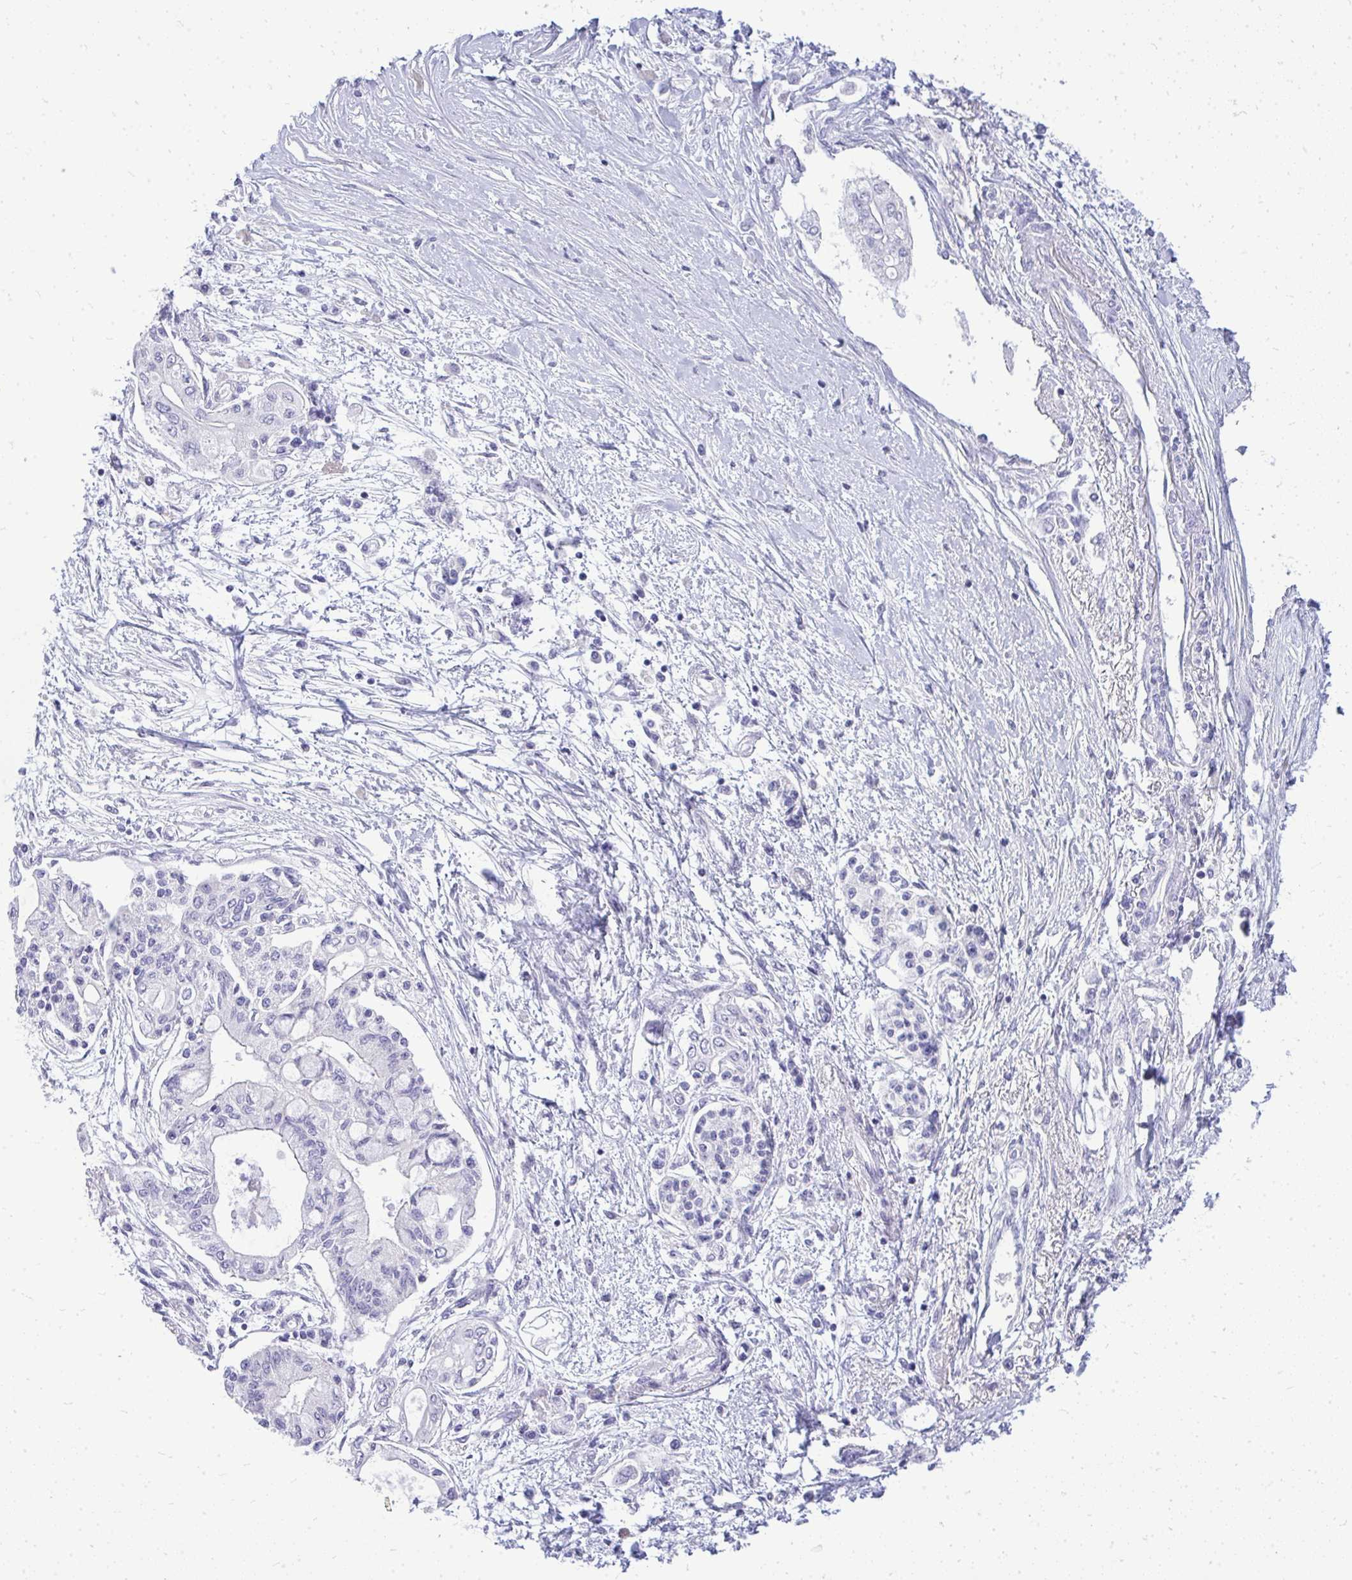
{"staining": {"intensity": "negative", "quantity": "none", "location": "none"}, "tissue": "pancreatic cancer", "cell_type": "Tumor cells", "image_type": "cancer", "snomed": [{"axis": "morphology", "description": "Adenocarcinoma, NOS"}, {"axis": "topography", "description": "Pancreas"}], "caption": "A photomicrograph of pancreatic cancer stained for a protein exhibits no brown staining in tumor cells.", "gene": "OR8D1", "patient": {"sex": "female", "age": 77}}